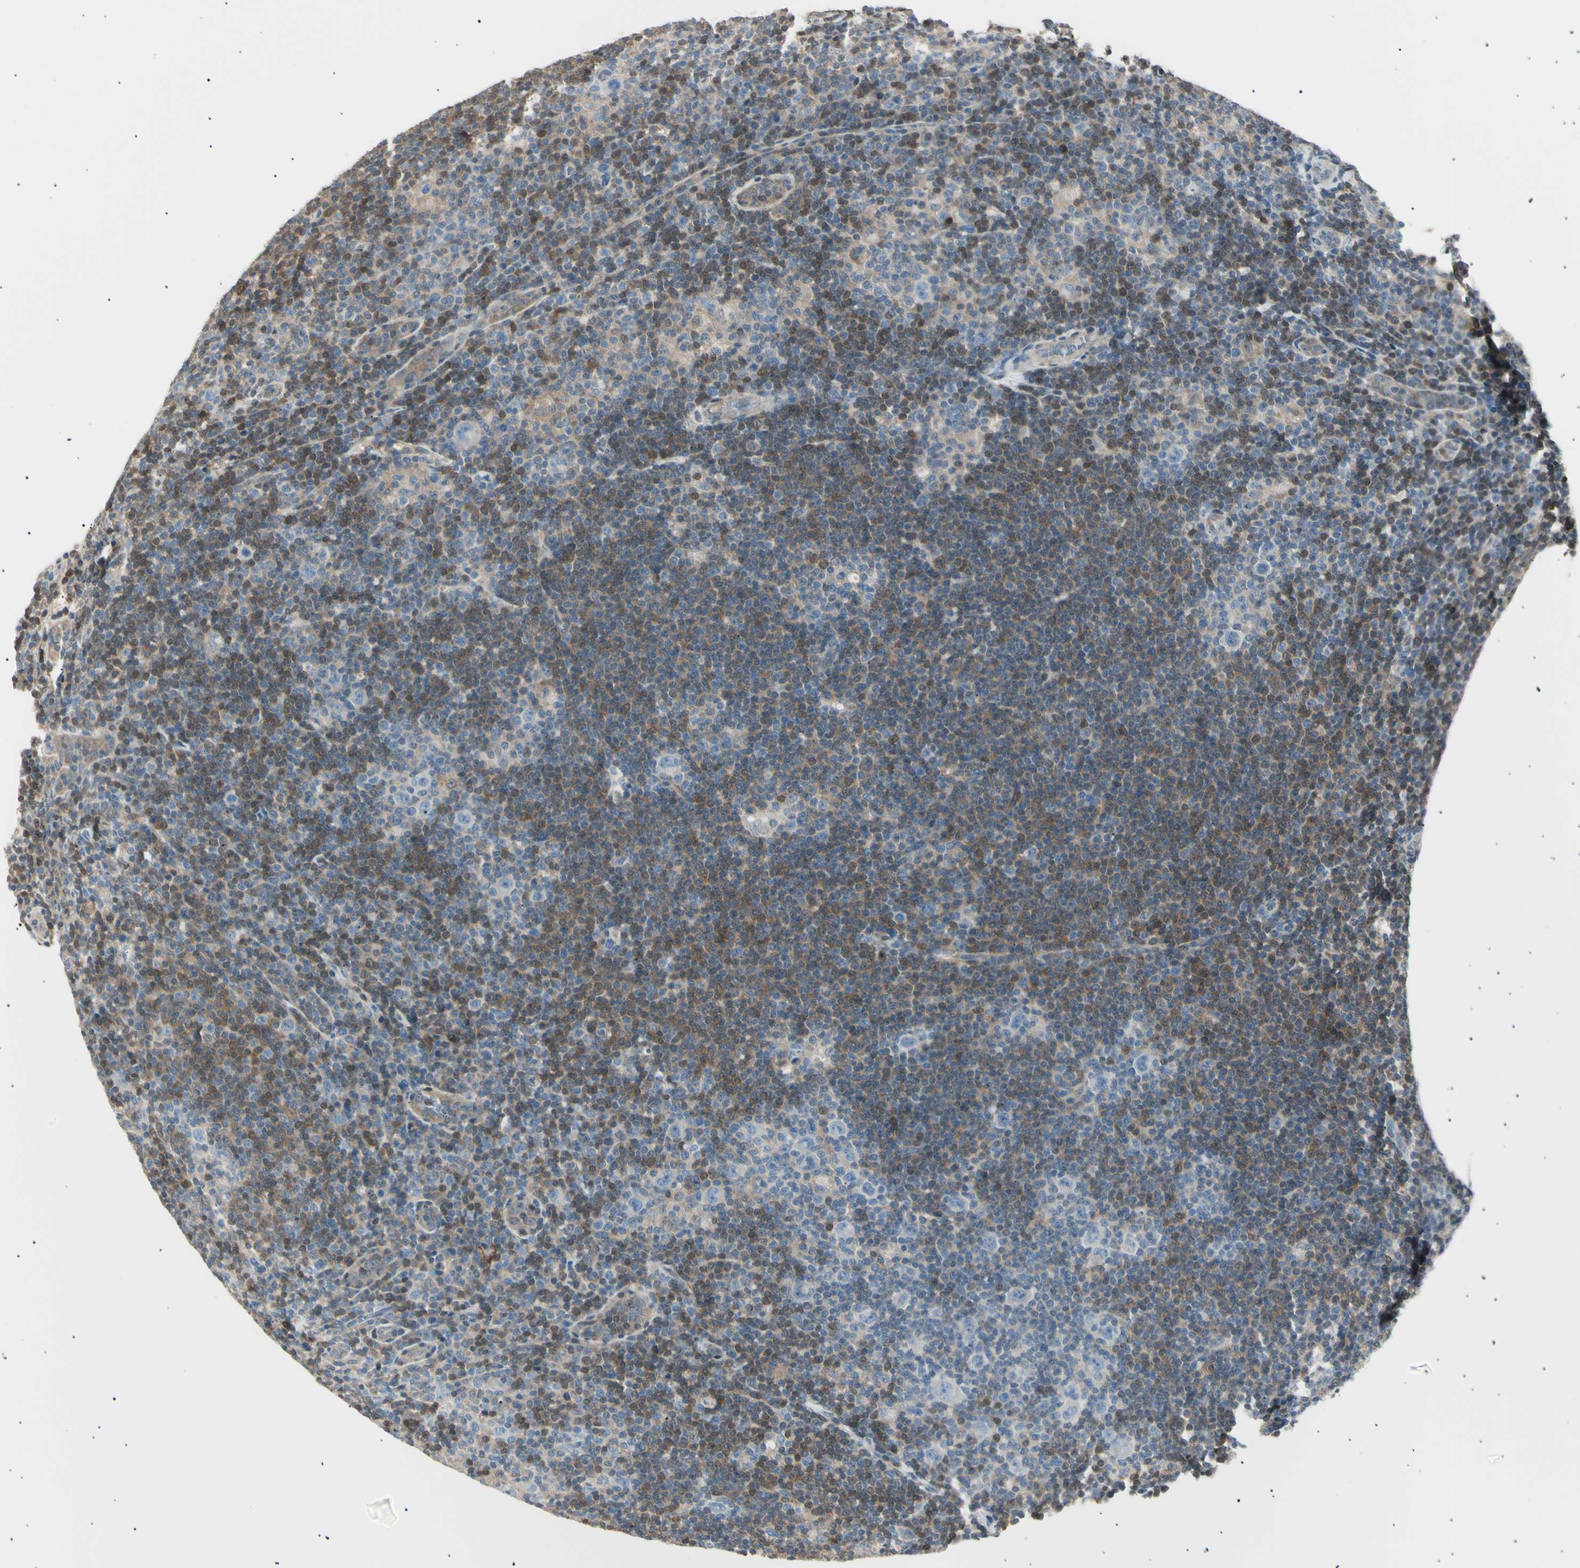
{"staining": {"intensity": "negative", "quantity": "none", "location": "none"}, "tissue": "lymphoma", "cell_type": "Tumor cells", "image_type": "cancer", "snomed": [{"axis": "morphology", "description": "Hodgkin's disease, NOS"}, {"axis": "topography", "description": "Lymph node"}], "caption": "Tumor cells are negative for brown protein staining in Hodgkin's disease. Nuclei are stained in blue.", "gene": "LHPP", "patient": {"sex": "female", "age": 57}}